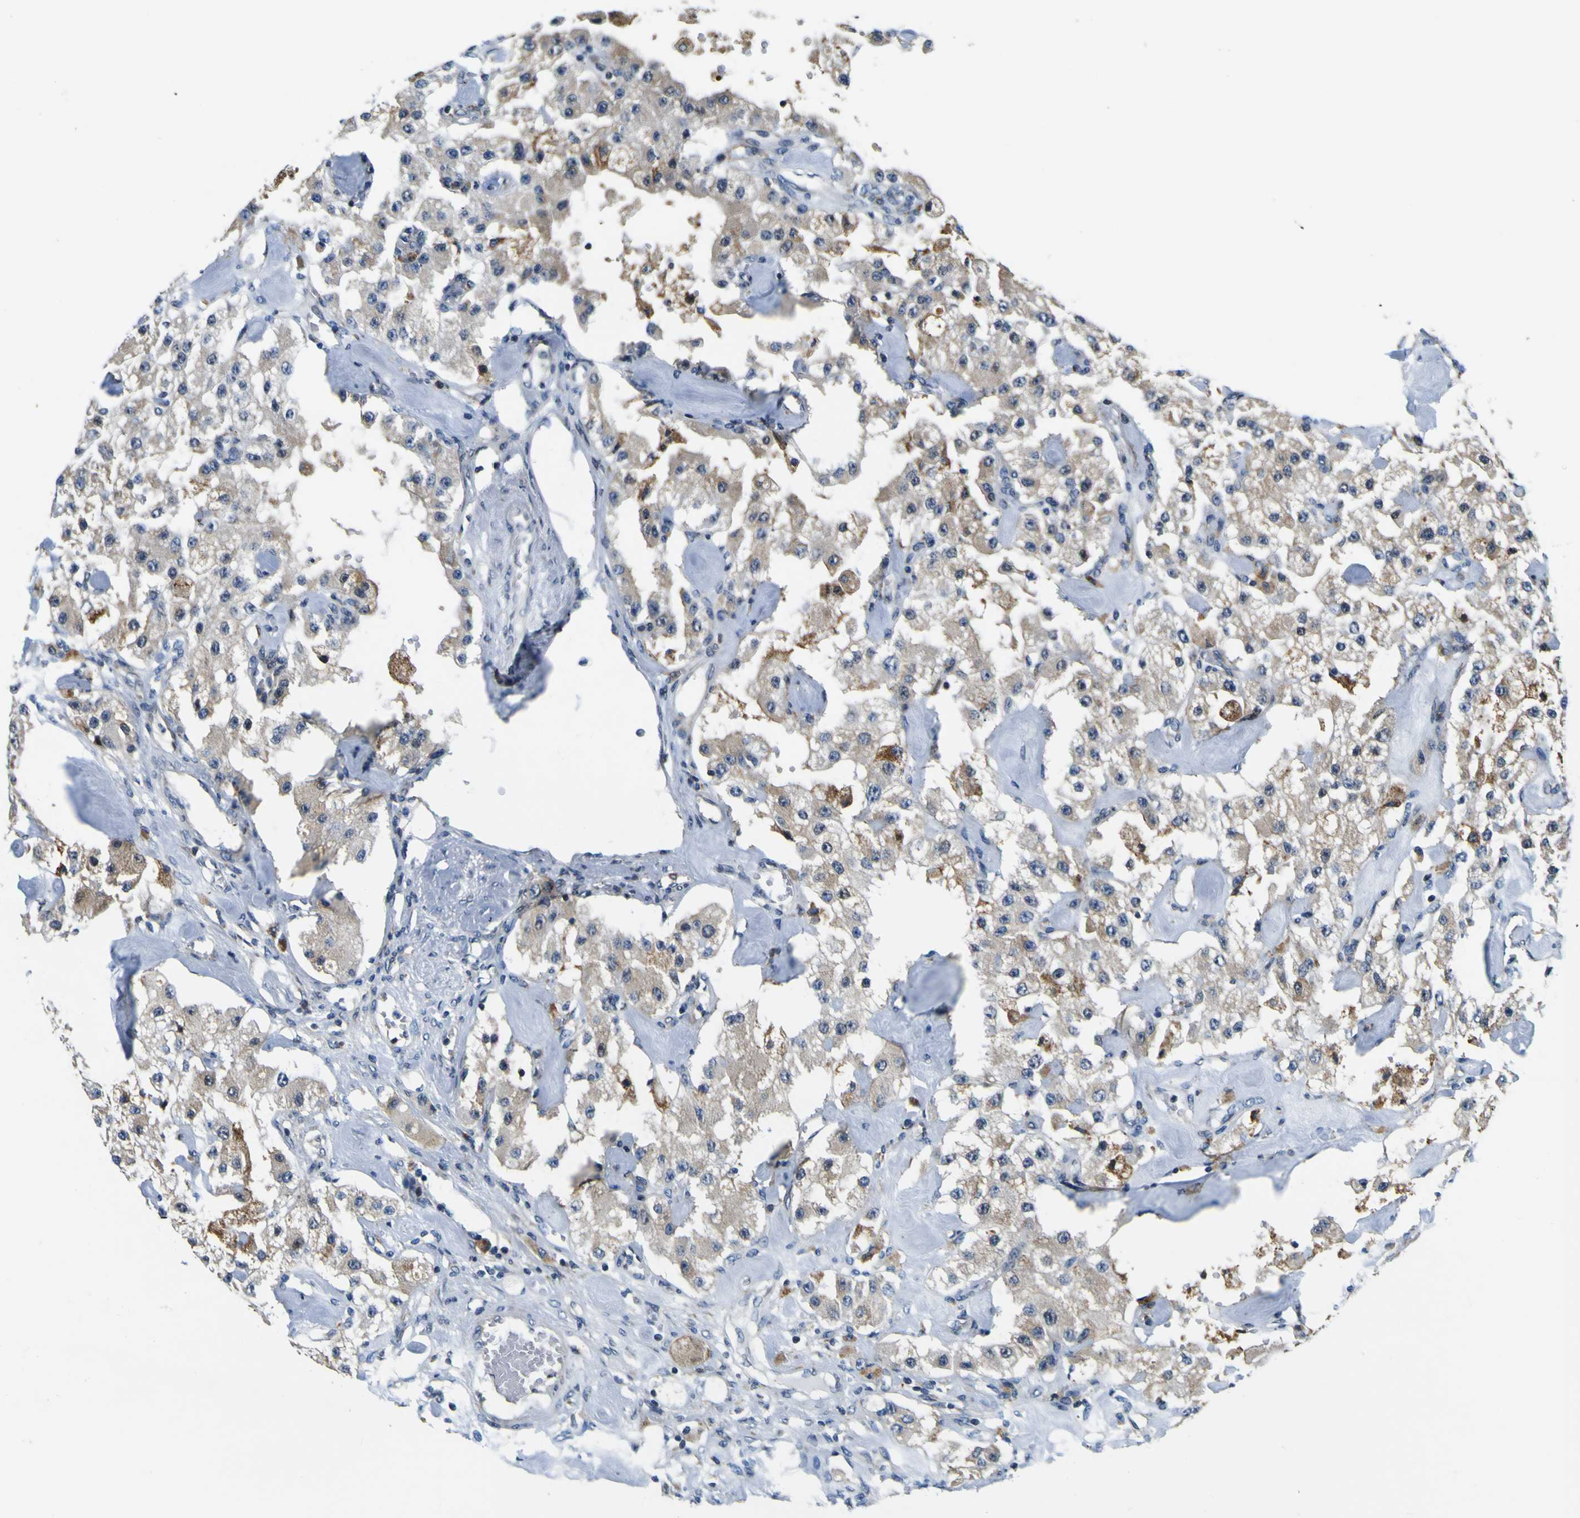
{"staining": {"intensity": "weak", "quantity": ">75%", "location": "cytoplasmic/membranous"}, "tissue": "carcinoid", "cell_type": "Tumor cells", "image_type": "cancer", "snomed": [{"axis": "morphology", "description": "Carcinoid, malignant, NOS"}, {"axis": "topography", "description": "Pancreas"}], "caption": "Carcinoid stained for a protein (brown) demonstrates weak cytoplasmic/membranous positive staining in approximately >75% of tumor cells.", "gene": "NLRP3", "patient": {"sex": "male", "age": 41}}